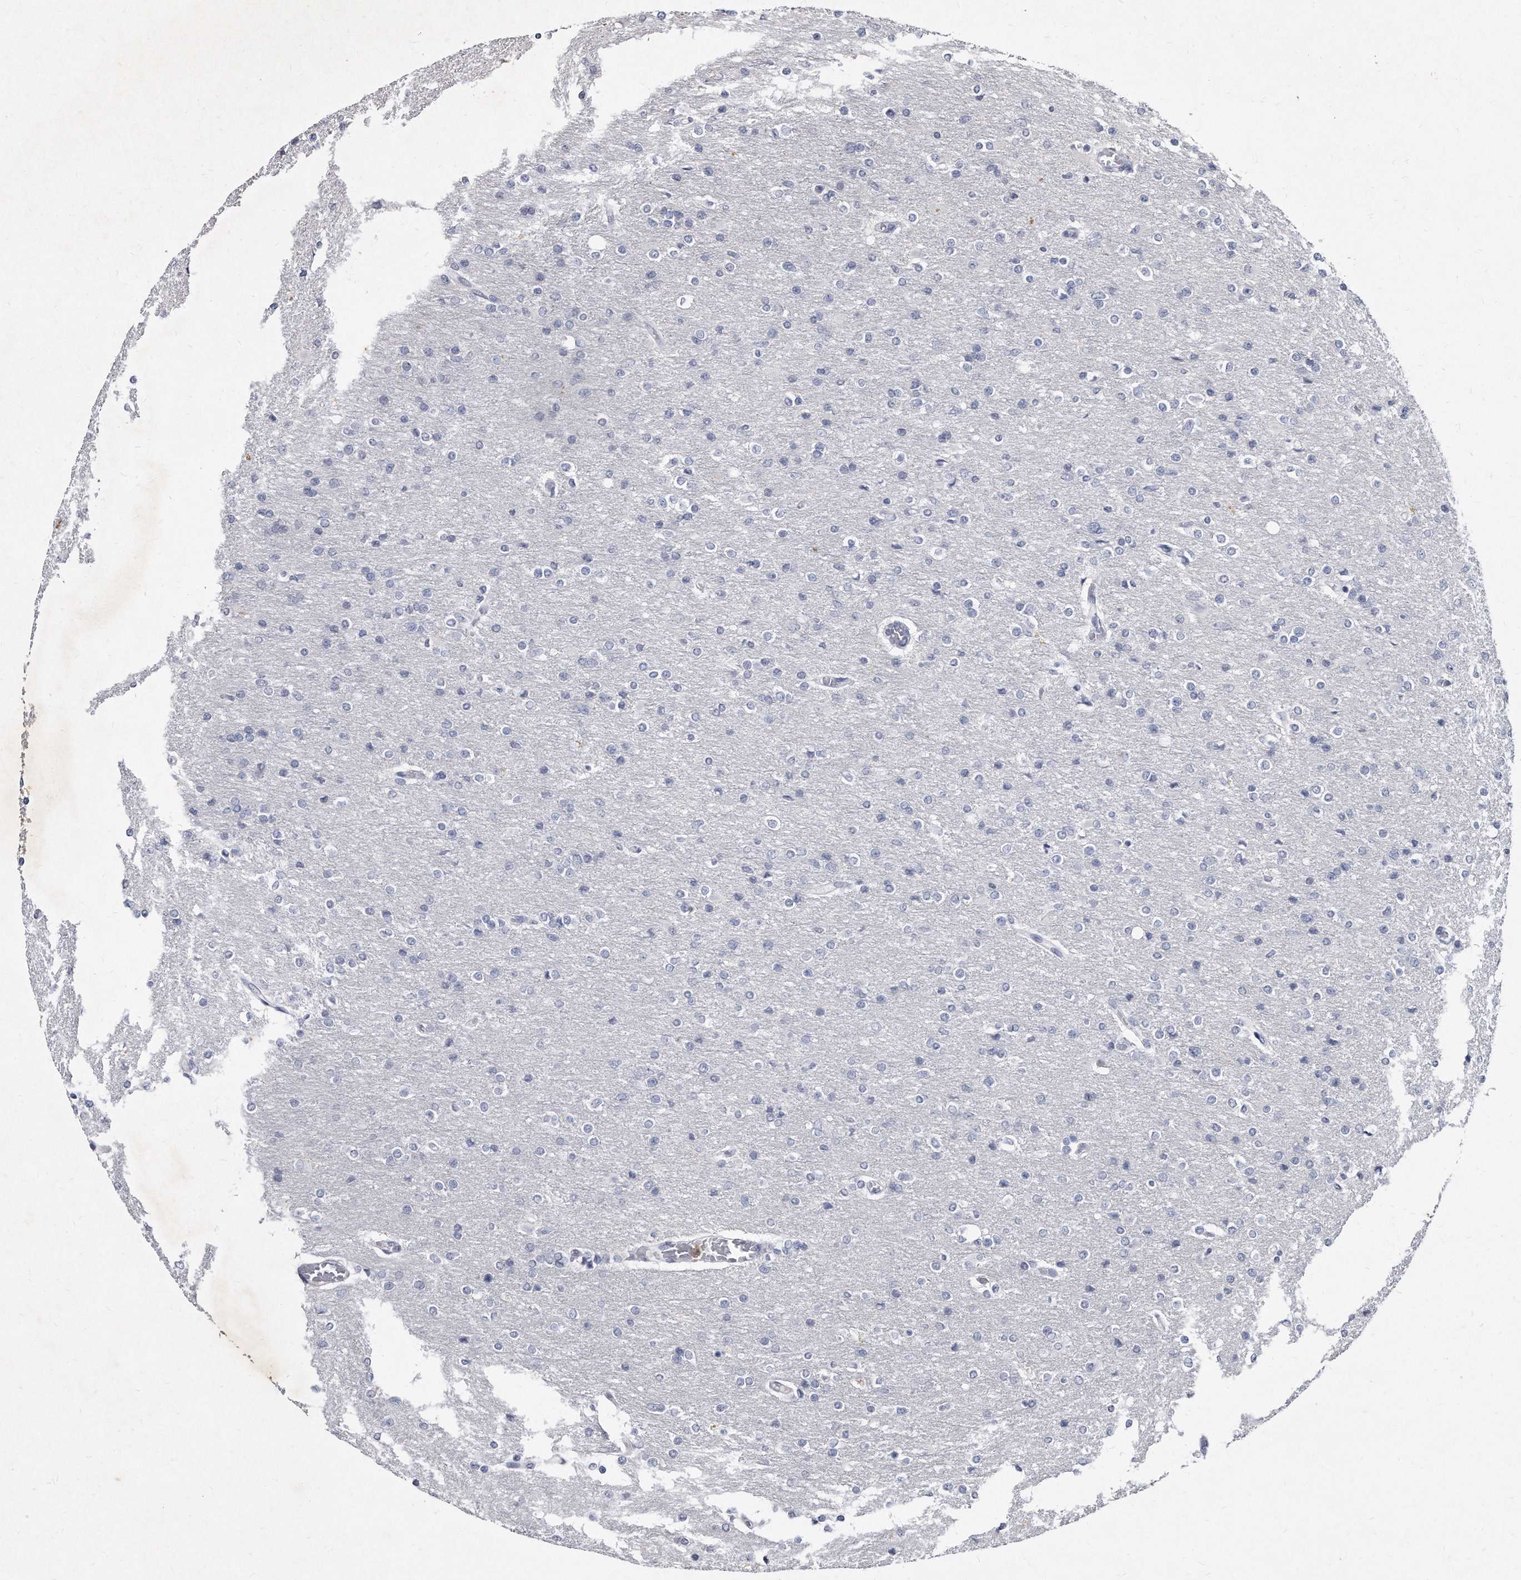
{"staining": {"intensity": "negative", "quantity": "none", "location": "none"}, "tissue": "glioma", "cell_type": "Tumor cells", "image_type": "cancer", "snomed": [{"axis": "morphology", "description": "Glioma, malignant, High grade"}, {"axis": "topography", "description": "Cerebral cortex"}], "caption": "Image shows no protein expression in tumor cells of glioma tissue. (DAB immunohistochemistry (IHC), high magnification).", "gene": "KLHDC3", "patient": {"sex": "female", "age": 36}}